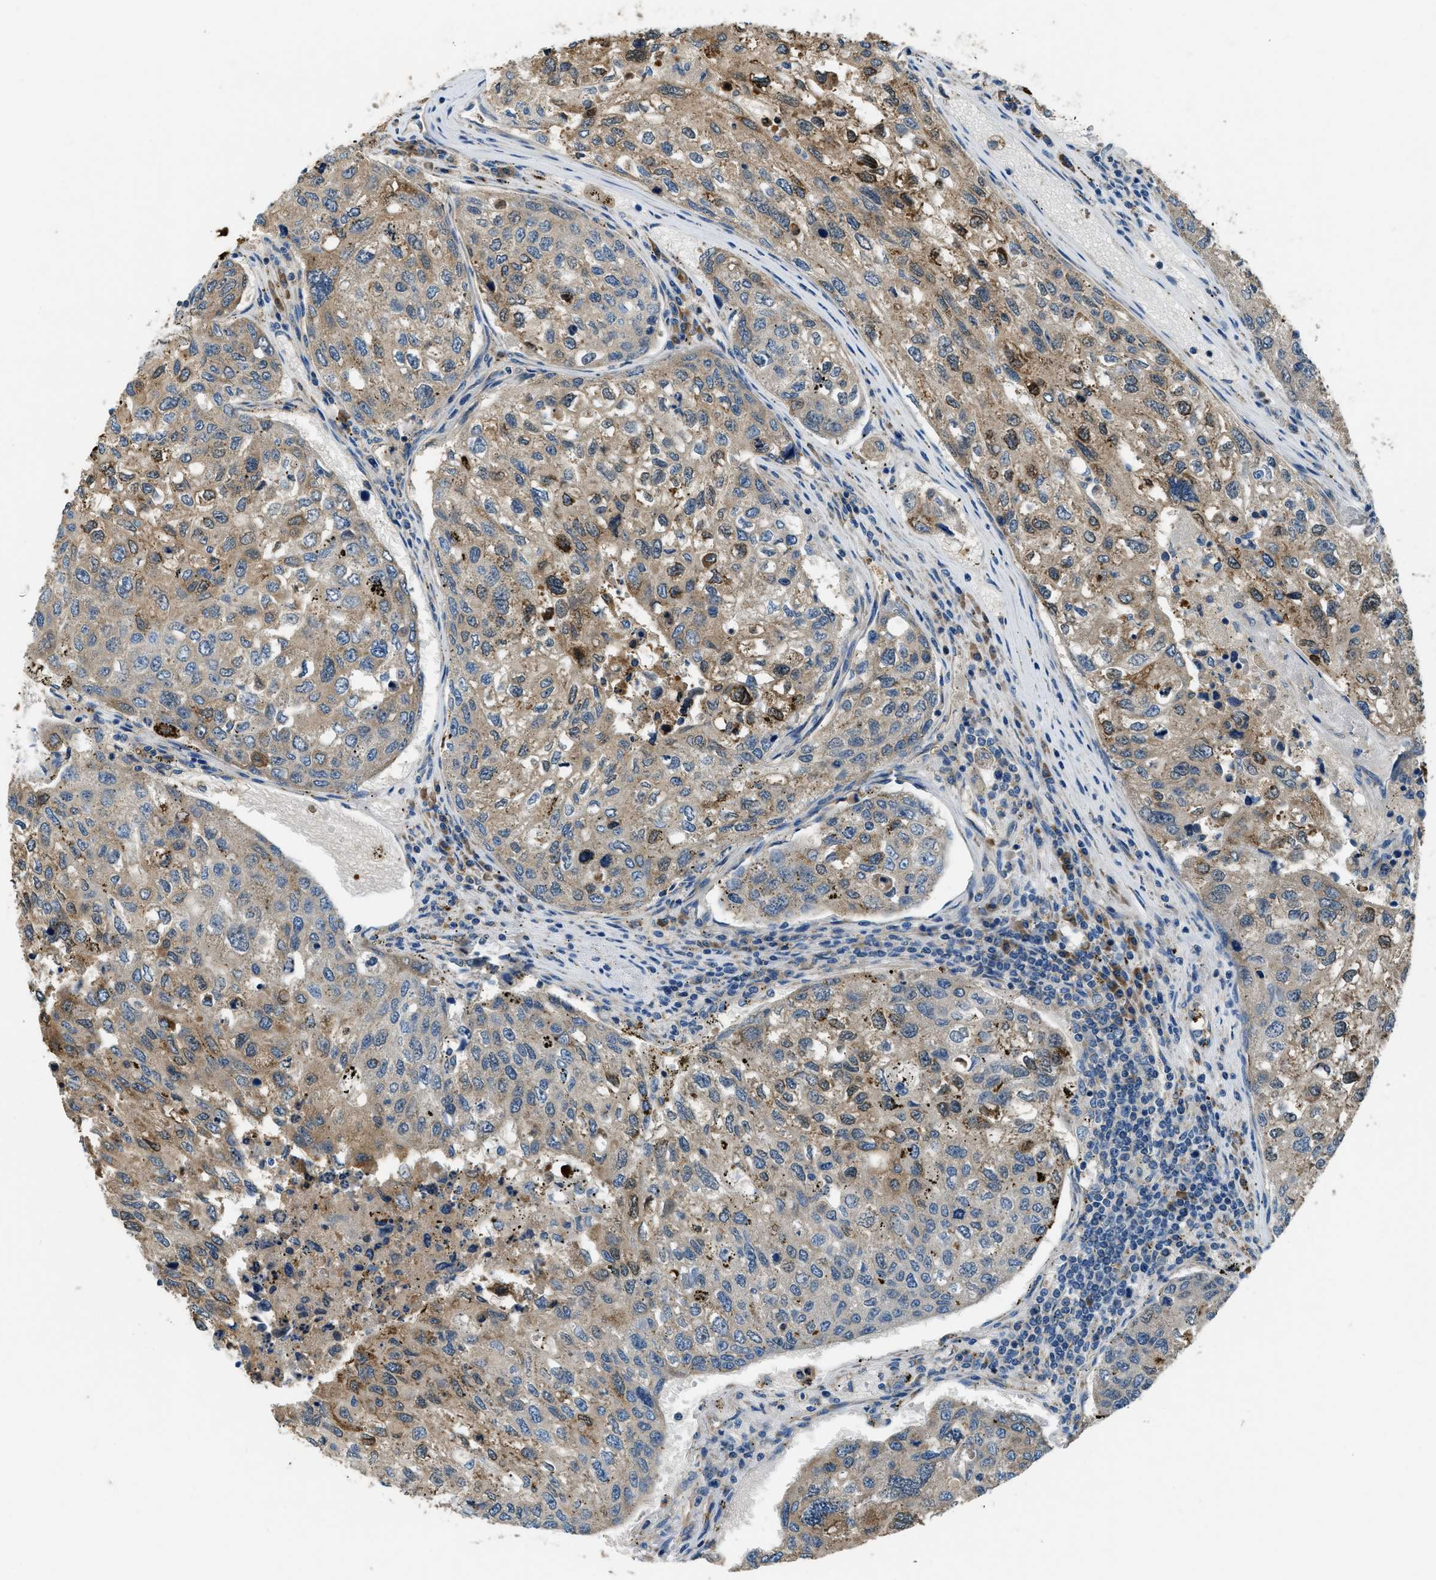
{"staining": {"intensity": "moderate", "quantity": ">75%", "location": "cytoplasmic/membranous"}, "tissue": "urothelial cancer", "cell_type": "Tumor cells", "image_type": "cancer", "snomed": [{"axis": "morphology", "description": "Urothelial carcinoma, High grade"}, {"axis": "topography", "description": "Lymph node"}, {"axis": "topography", "description": "Urinary bladder"}], "caption": "Tumor cells reveal medium levels of moderate cytoplasmic/membranous staining in approximately >75% of cells in human urothelial carcinoma (high-grade).", "gene": "GIMAP8", "patient": {"sex": "male", "age": 51}}